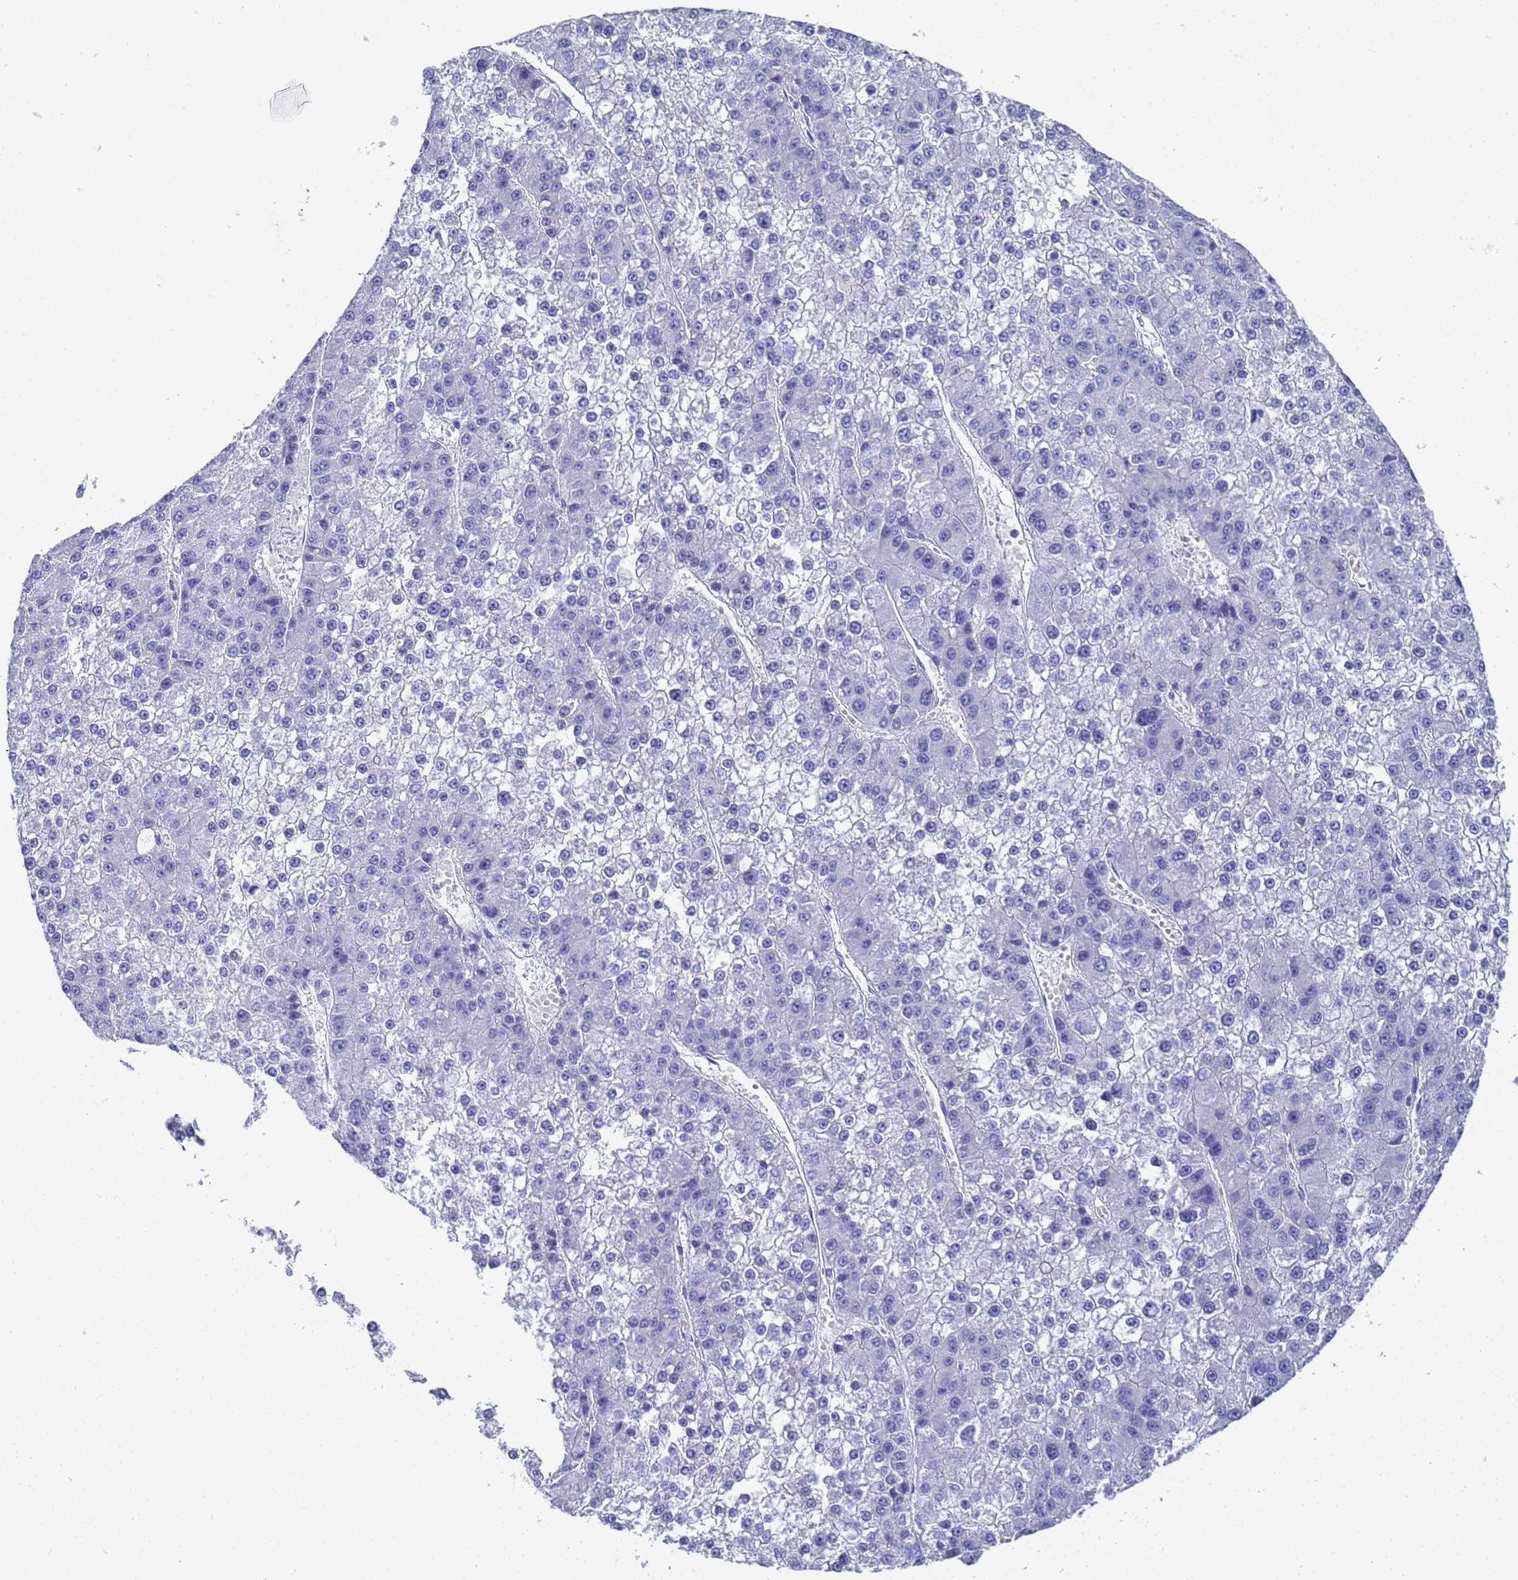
{"staining": {"intensity": "negative", "quantity": "none", "location": "none"}, "tissue": "liver cancer", "cell_type": "Tumor cells", "image_type": "cancer", "snomed": [{"axis": "morphology", "description": "Carcinoma, Hepatocellular, NOS"}, {"axis": "topography", "description": "Liver"}], "caption": "A micrograph of human liver cancer is negative for staining in tumor cells. The staining is performed using DAB brown chromogen with nuclei counter-stained in using hematoxylin.", "gene": "TUBB1", "patient": {"sex": "female", "age": 73}}